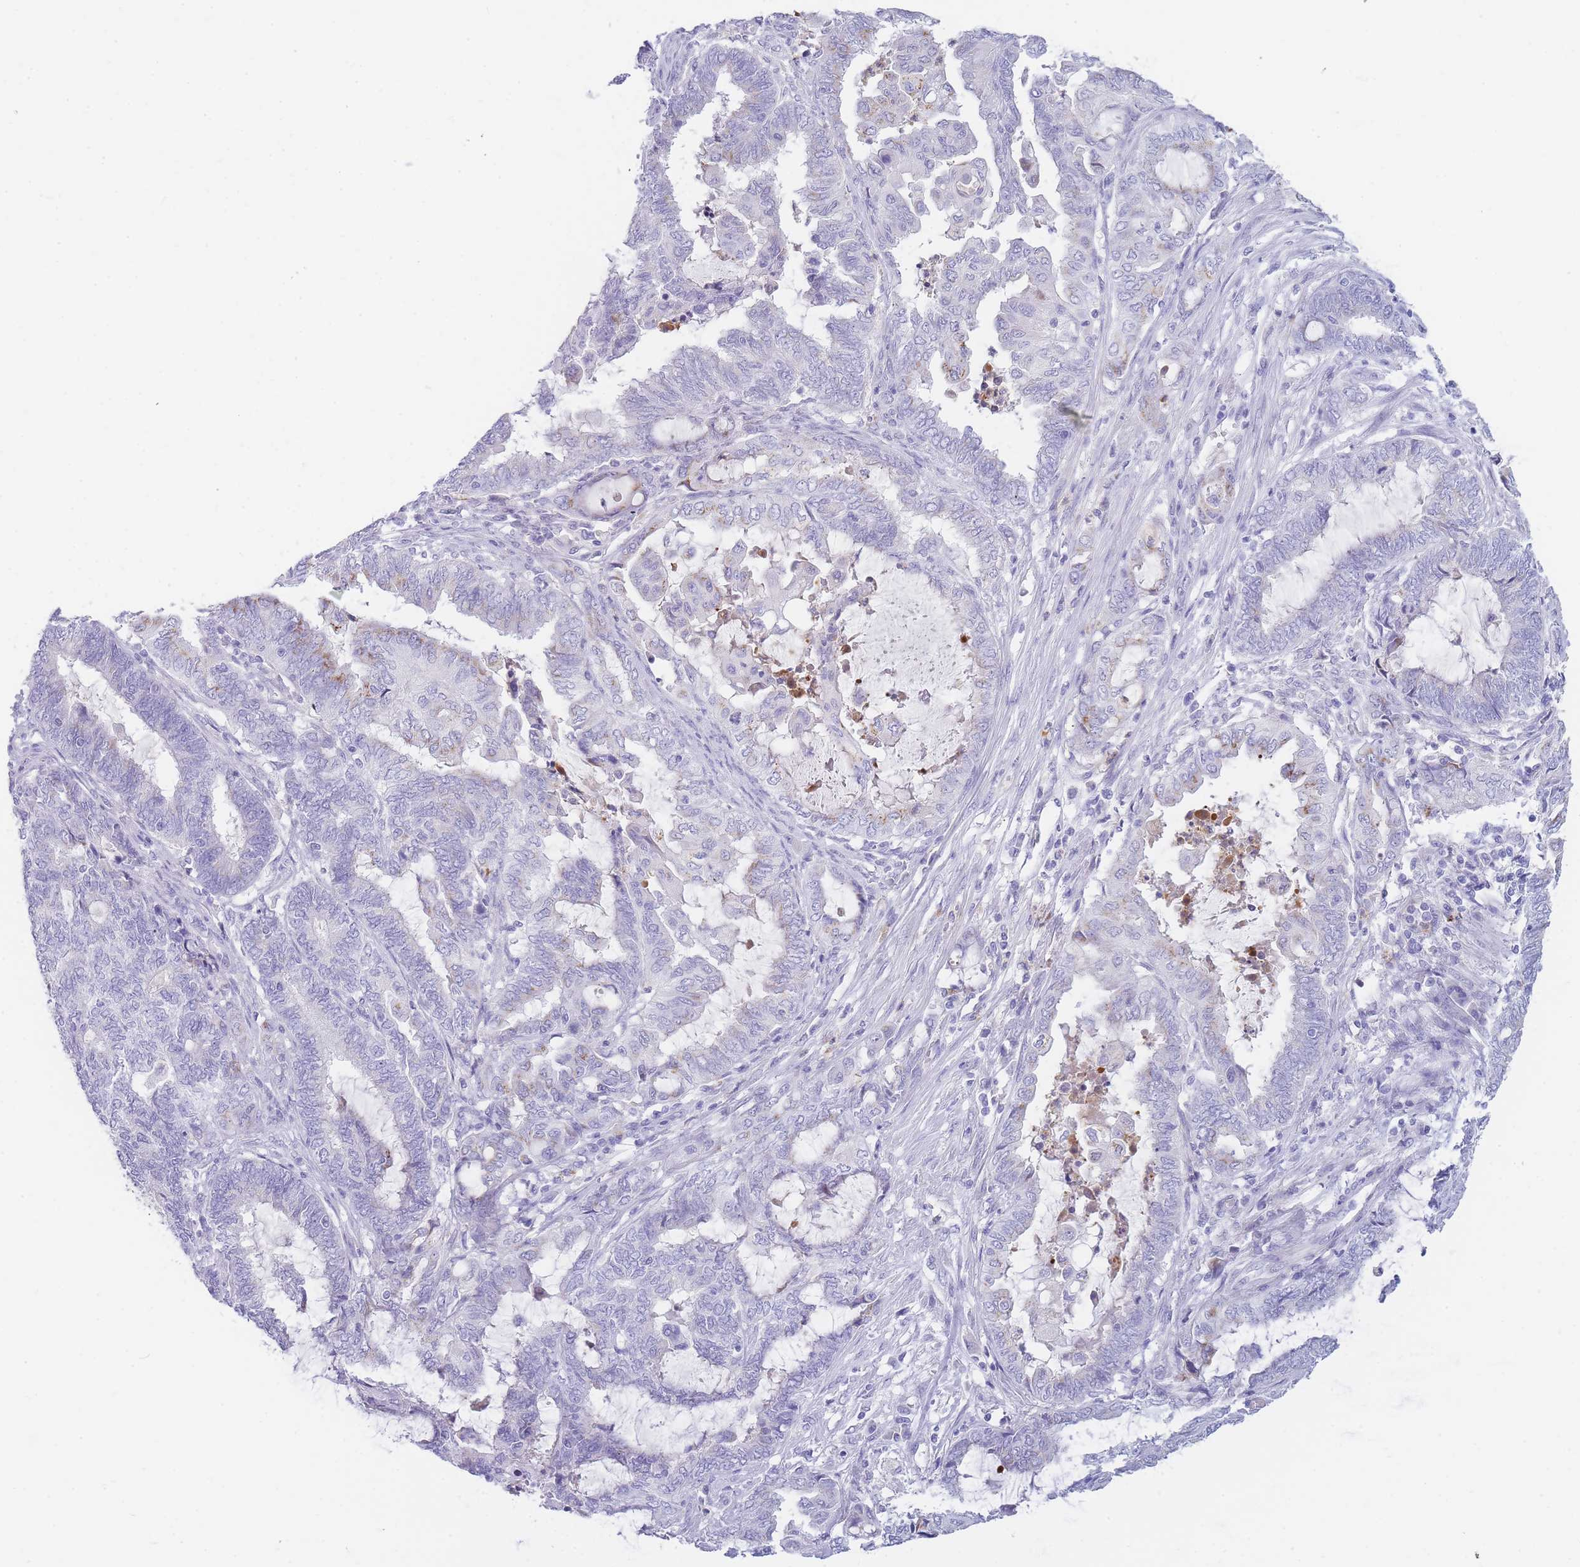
{"staining": {"intensity": "negative", "quantity": "none", "location": "none"}, "tissue": "endometrial cancer", "cell_type": "Tumor cells", "image_type": "cancer", "snomed": [{"axis": "morphology", "description": "Adenocarcinoma, NOS"}, {"axis": "topography", "description": "Uterus"}, {"axis": "topography", "description": "Endometrium"}], "caption": "Human endometrial cancer stained for a protein using IHC exhibits no positivity in tumor cells.", "gene": "NKX1-2", "patient": {"sex": "female", "age": 70}}